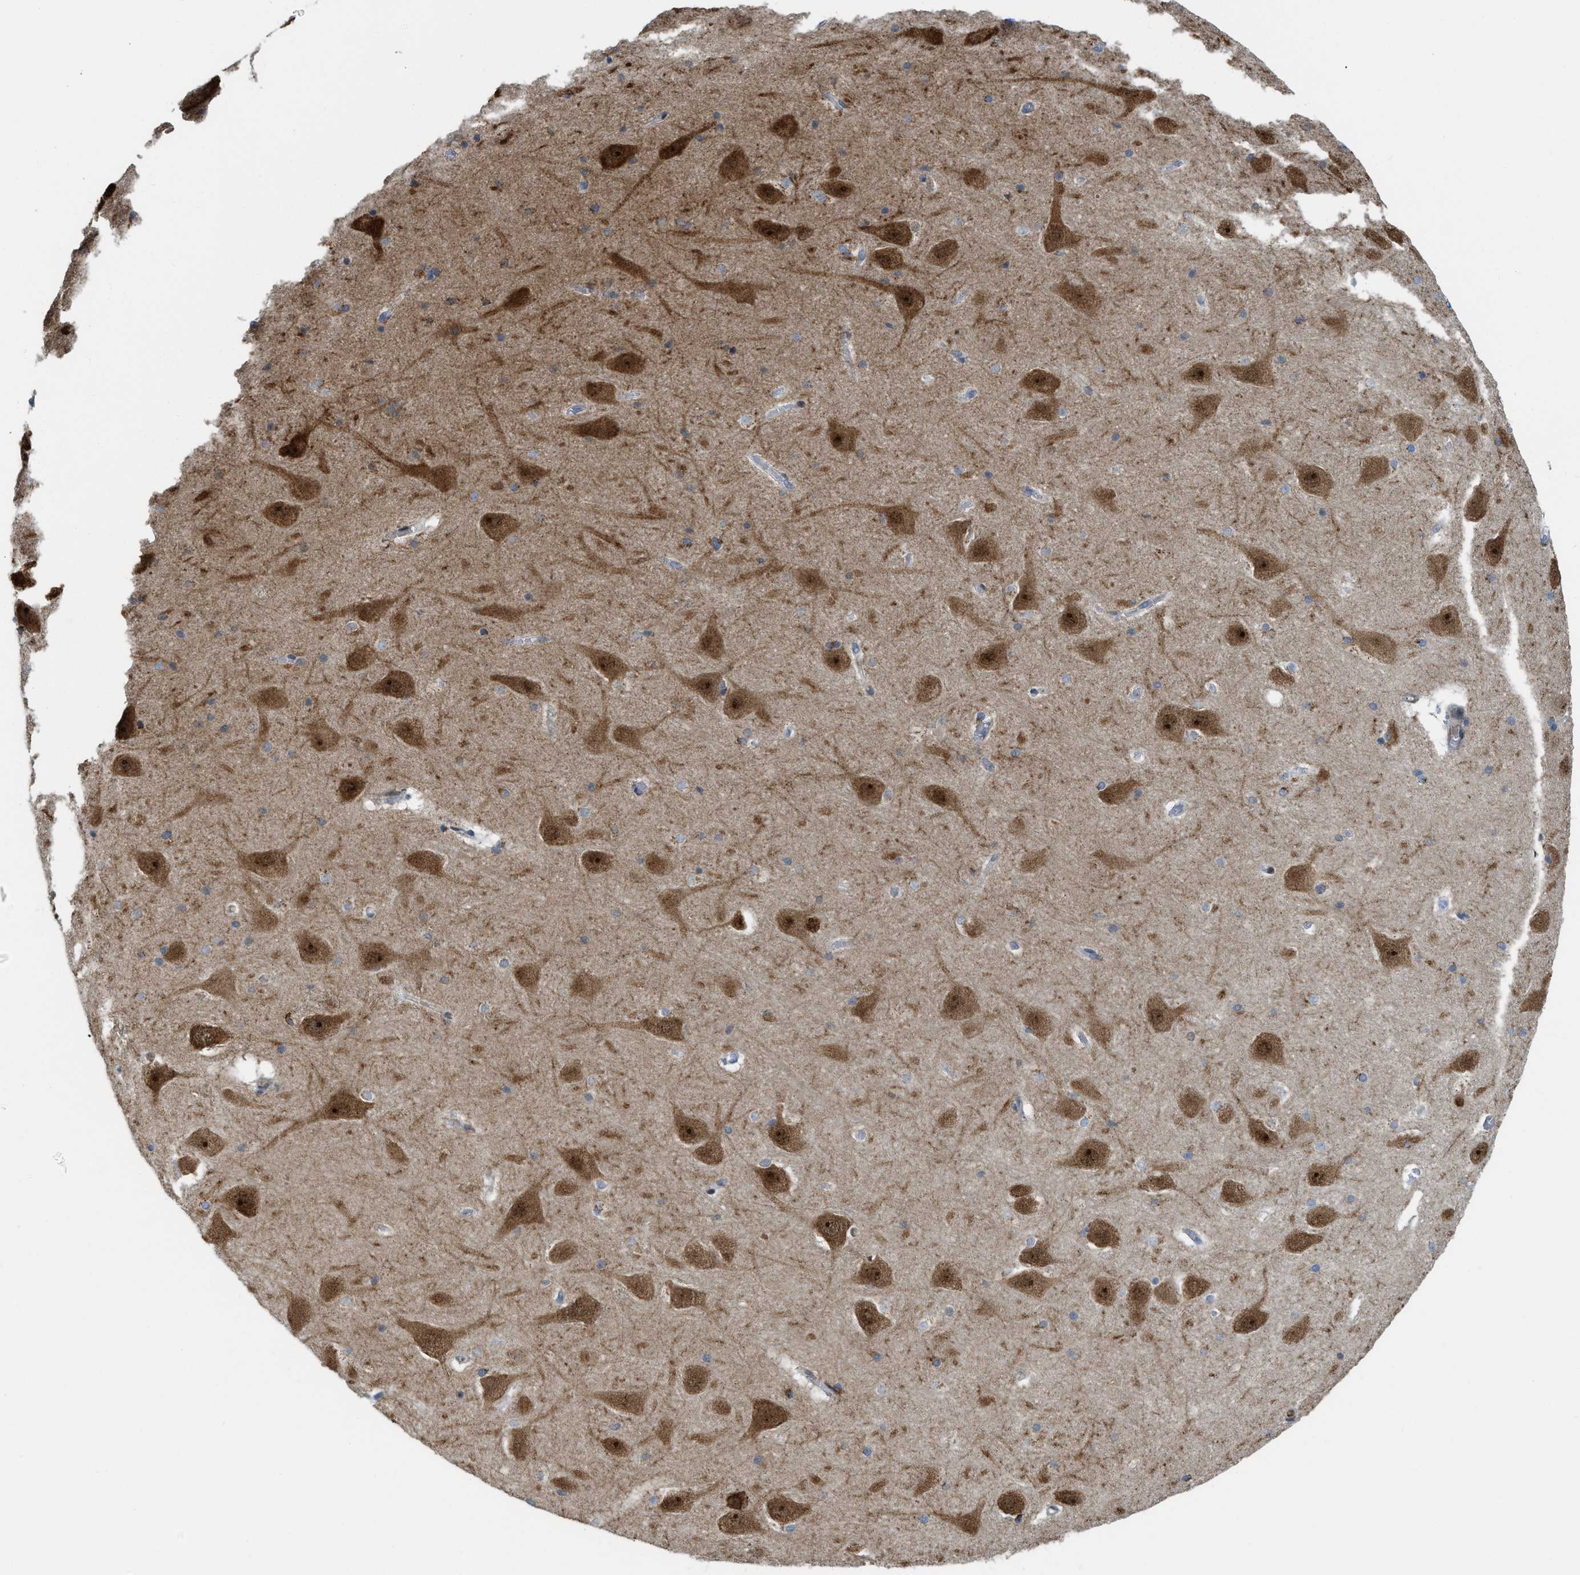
{"staining": {"intensity": "moderate", "quantity": "<25%", "location": "cytoplasmic/membranous"}, "tissue": "hippocampus", "cell_type": "Glial cells", "image_type": "normal", "snomed": [{"axis": "morphology", "description": "Normal tissue, NOS"}, {"axis": "topography", "description": "Hippocampus"}], "caption": "A brown stain highlights moderate cytoplasmic/membranous staining of a protein in glial cells of unremarkable human hippocampus.", "gene": "DIPK1A", "patient": {"sex": "male", "age": 45}}